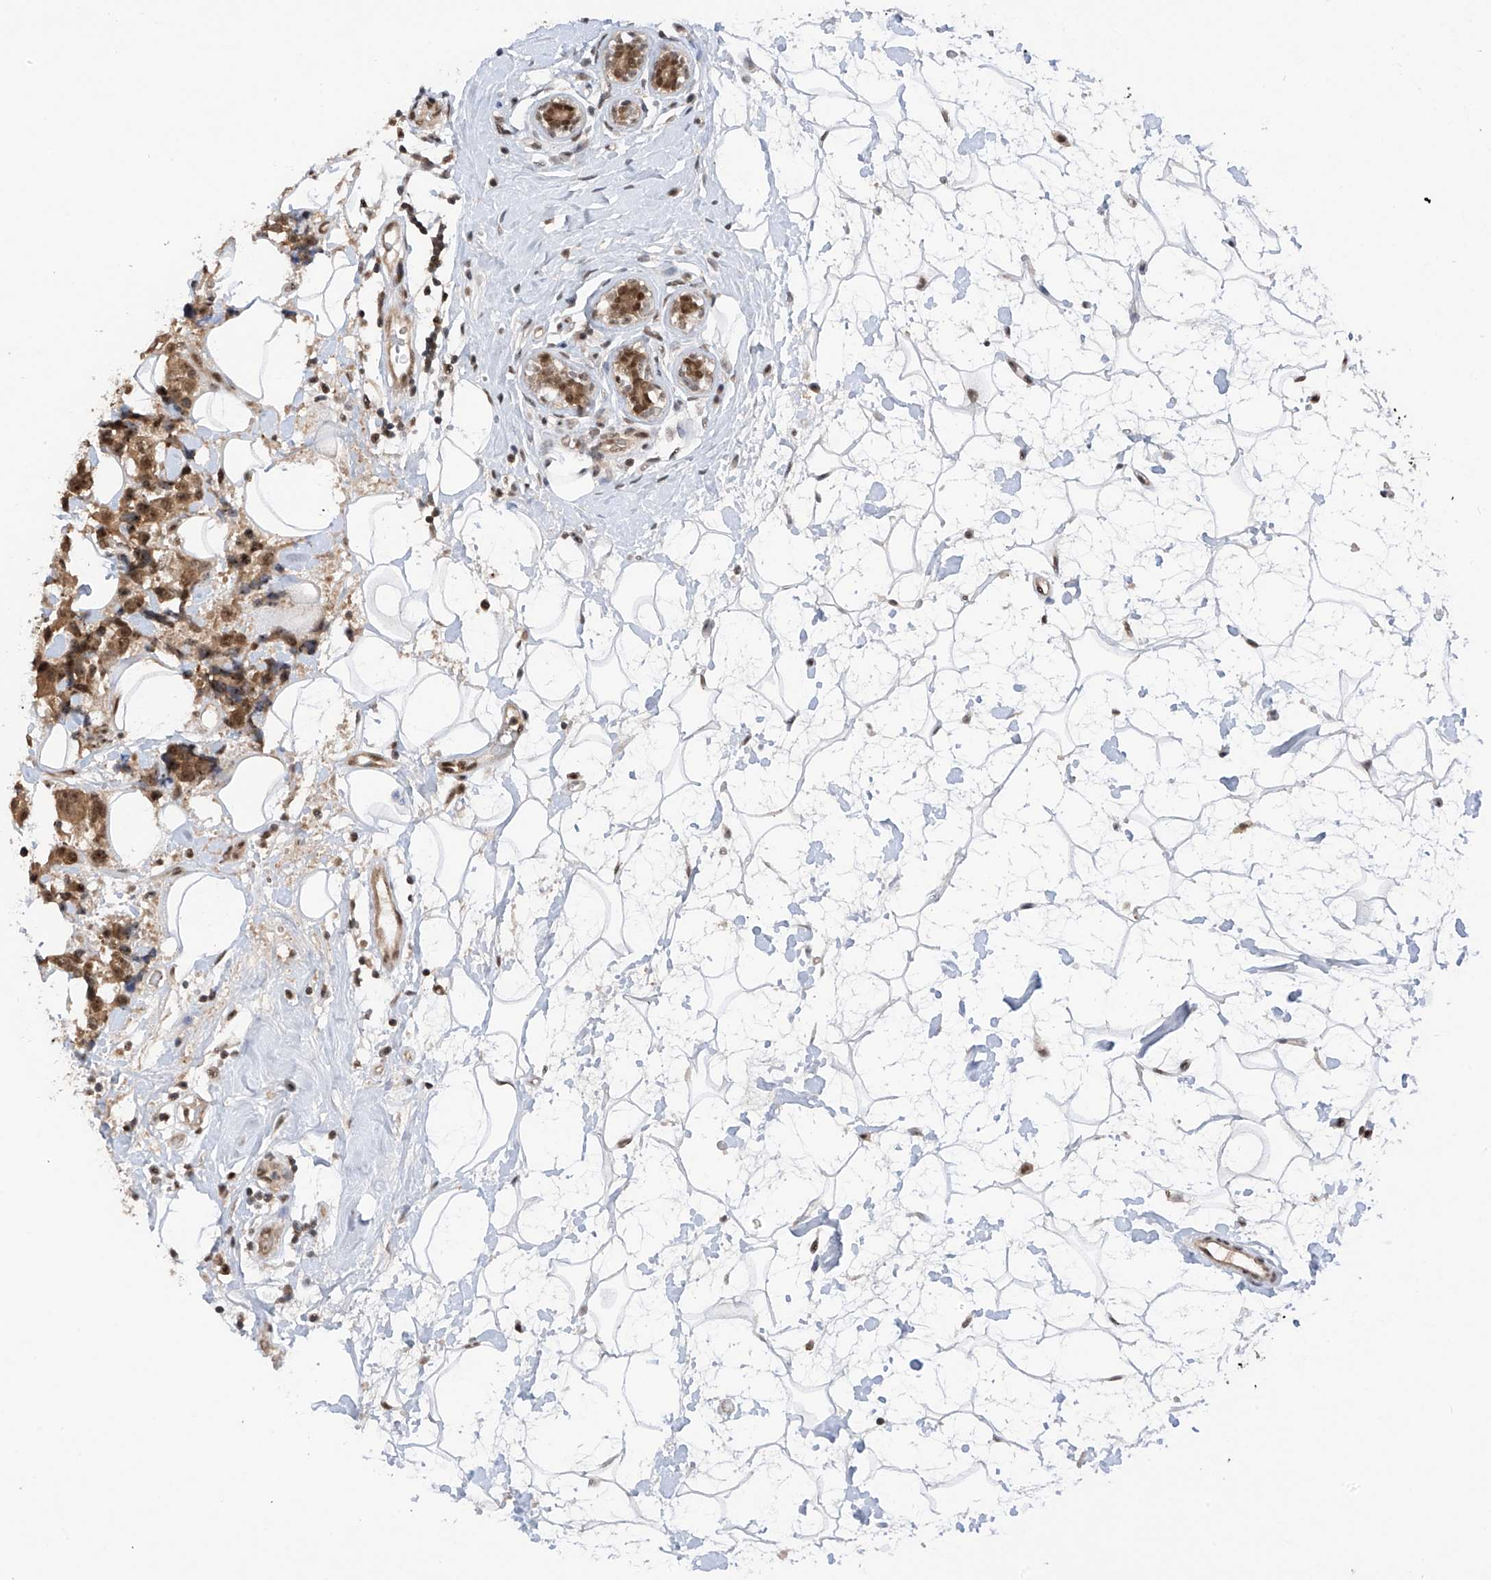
{"staining": {"intensity": "moderate", "quantity": ">75%", "location": "cytoplasmic/membranous,nuclear"}, "tissue": "breast cancer", "cell_type": "Tumor cells", "image_type": "cancer", "snomed": [{"axis": "morphology", "description": "Normal tissue, NOS"}, {"axis": "morphology", "description": "Duct carcinoma"}, {"axis": "topography", "description": "Breast"}], "caption": "Immunohistochemical staining of infiltrating ductal carcinoma (breast) shows moderate cytoplasmic/membranous and nuclear protein expression in approximately >75% of tumor cells.", "gene": "RPAIN", "patient": {"sex": "female", "age": 39}}